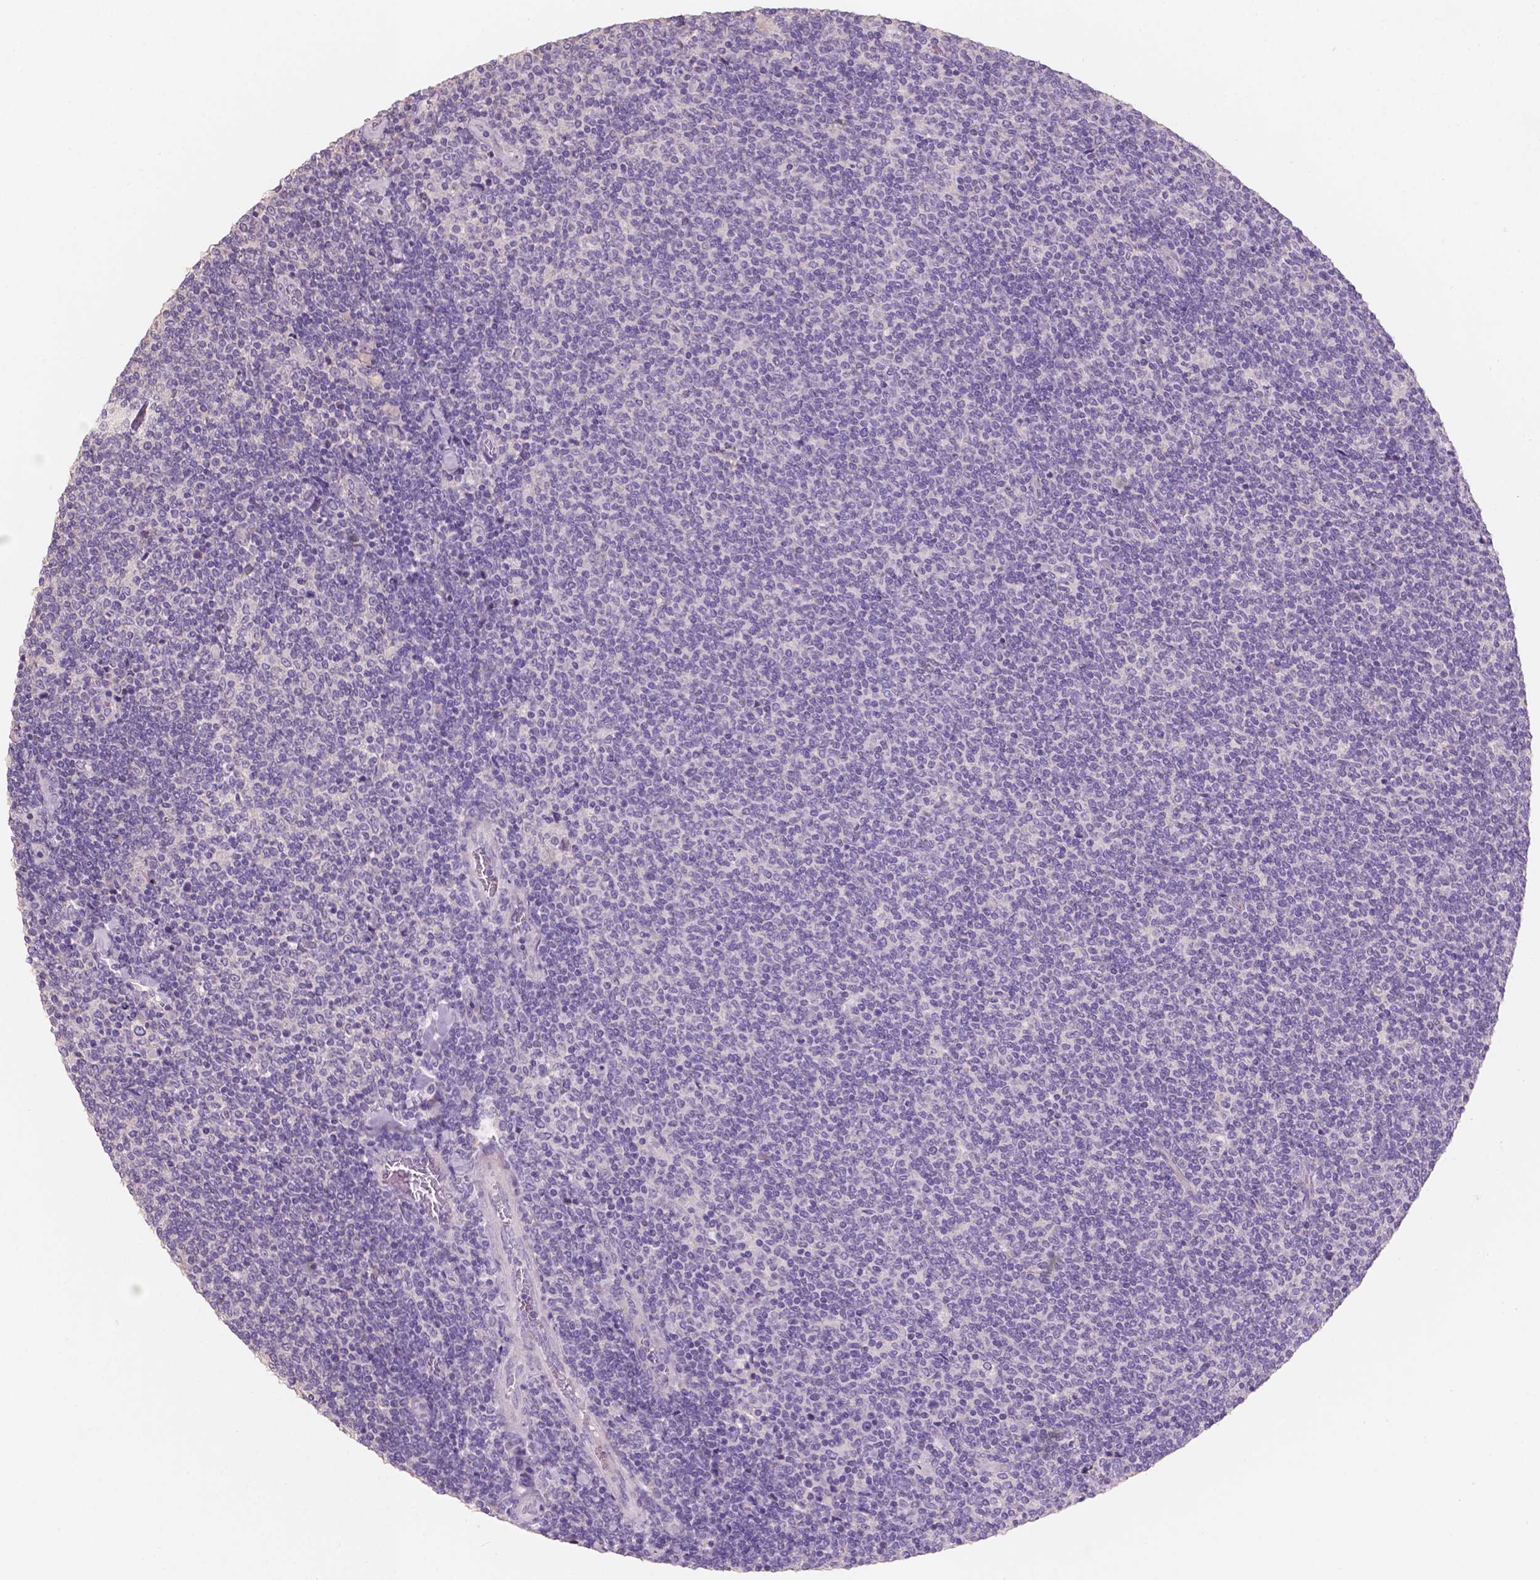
{"staining": {"intensity": "negative", "quantity": "none", "location": "none"}, "tissue": "lymphoma", "cell_type": "Tumor cells", "image_type": "cancer", "snomed": [{"axis": "morphology", "description": "Malignant lymphoma, non-Hodgkin's type, Low grade"}, {"axis": "topography", "description": "Lymph node"}], "caption": "A high-resolution histopathology image shows immunohistochemistry staining of lymphoma, which demonstrates no significant positivity in tumor cells.", "gene": "SBSN", "patient": {"sex": "male", "age": 52}}